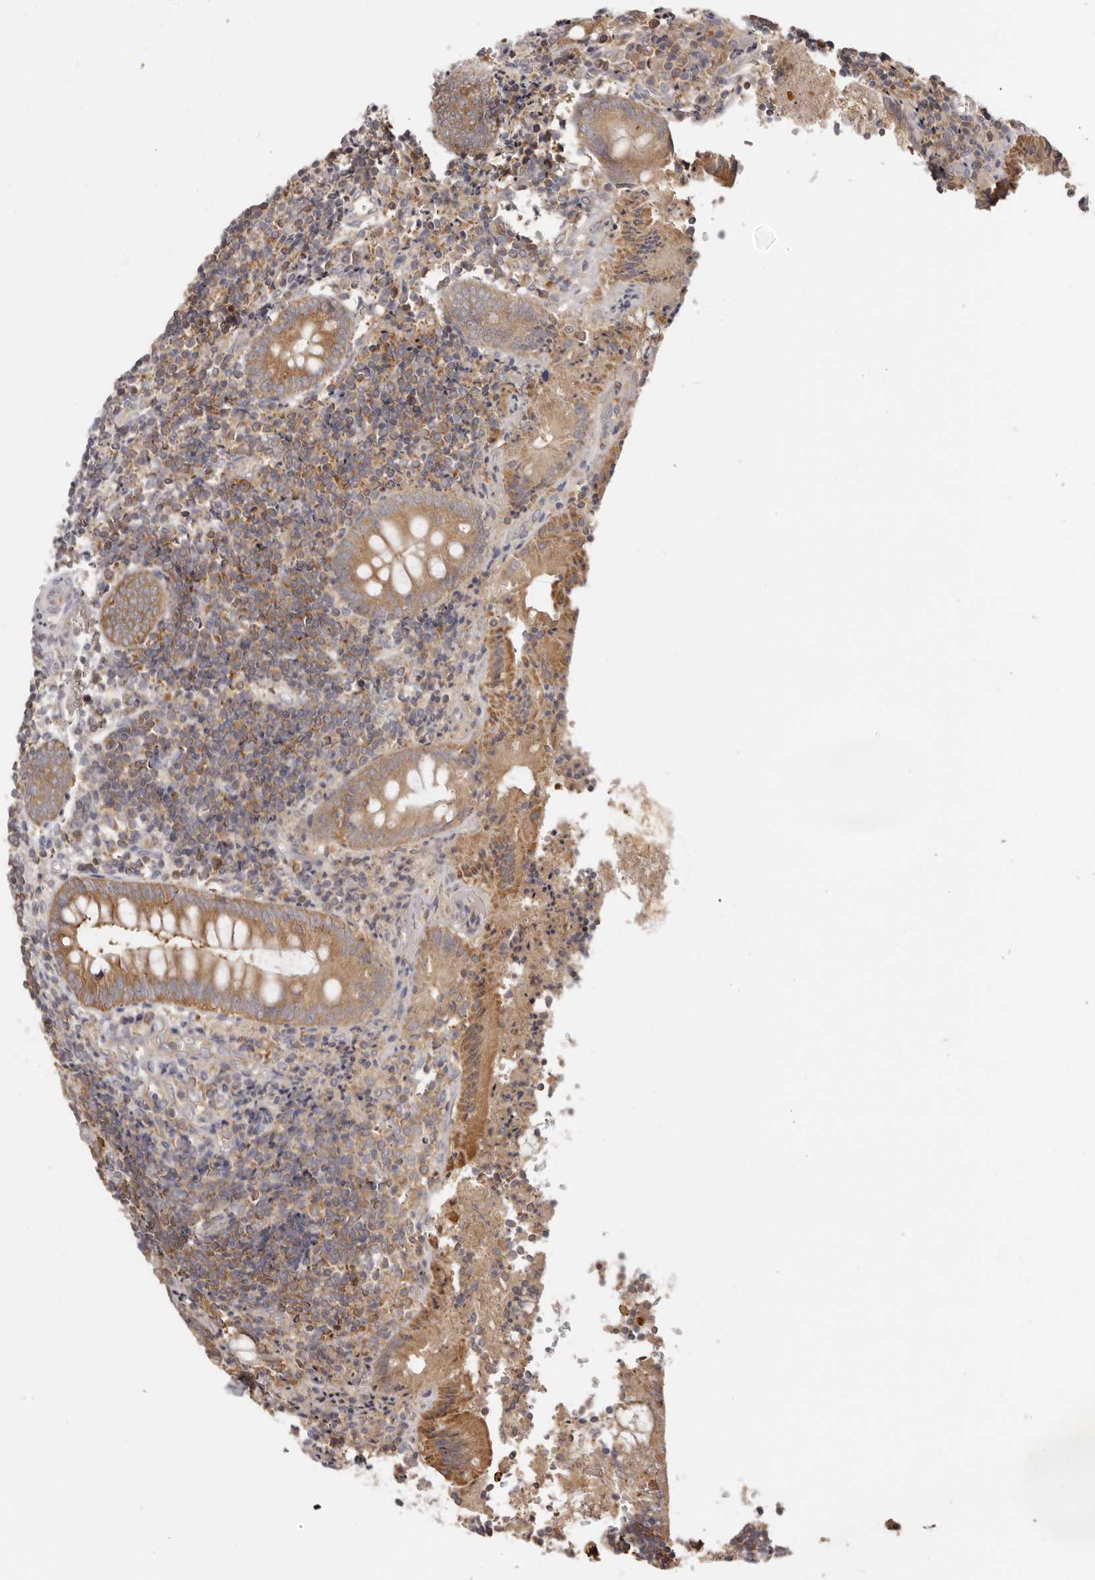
{"staining": {"intensity": "moderate", "quantity": ">75%", "location": "cytoplasmic/membranous"}, "tissue": "appendix", "cell_type": "Glandular cells", "image_type": "normal", "snomed": [{"axis": "morphology", "description": "Normal tissue, NOS"}, {"axis": "topography", "description": "Appendix"}], "caption": "Protein analysis of unremarkable appendix shows moderate cytoplasmic/membranous positivity in approximately >75% of glandular cells.", "gene": "EEF1E1", "patient": {"sex": "female", "age": 17}}